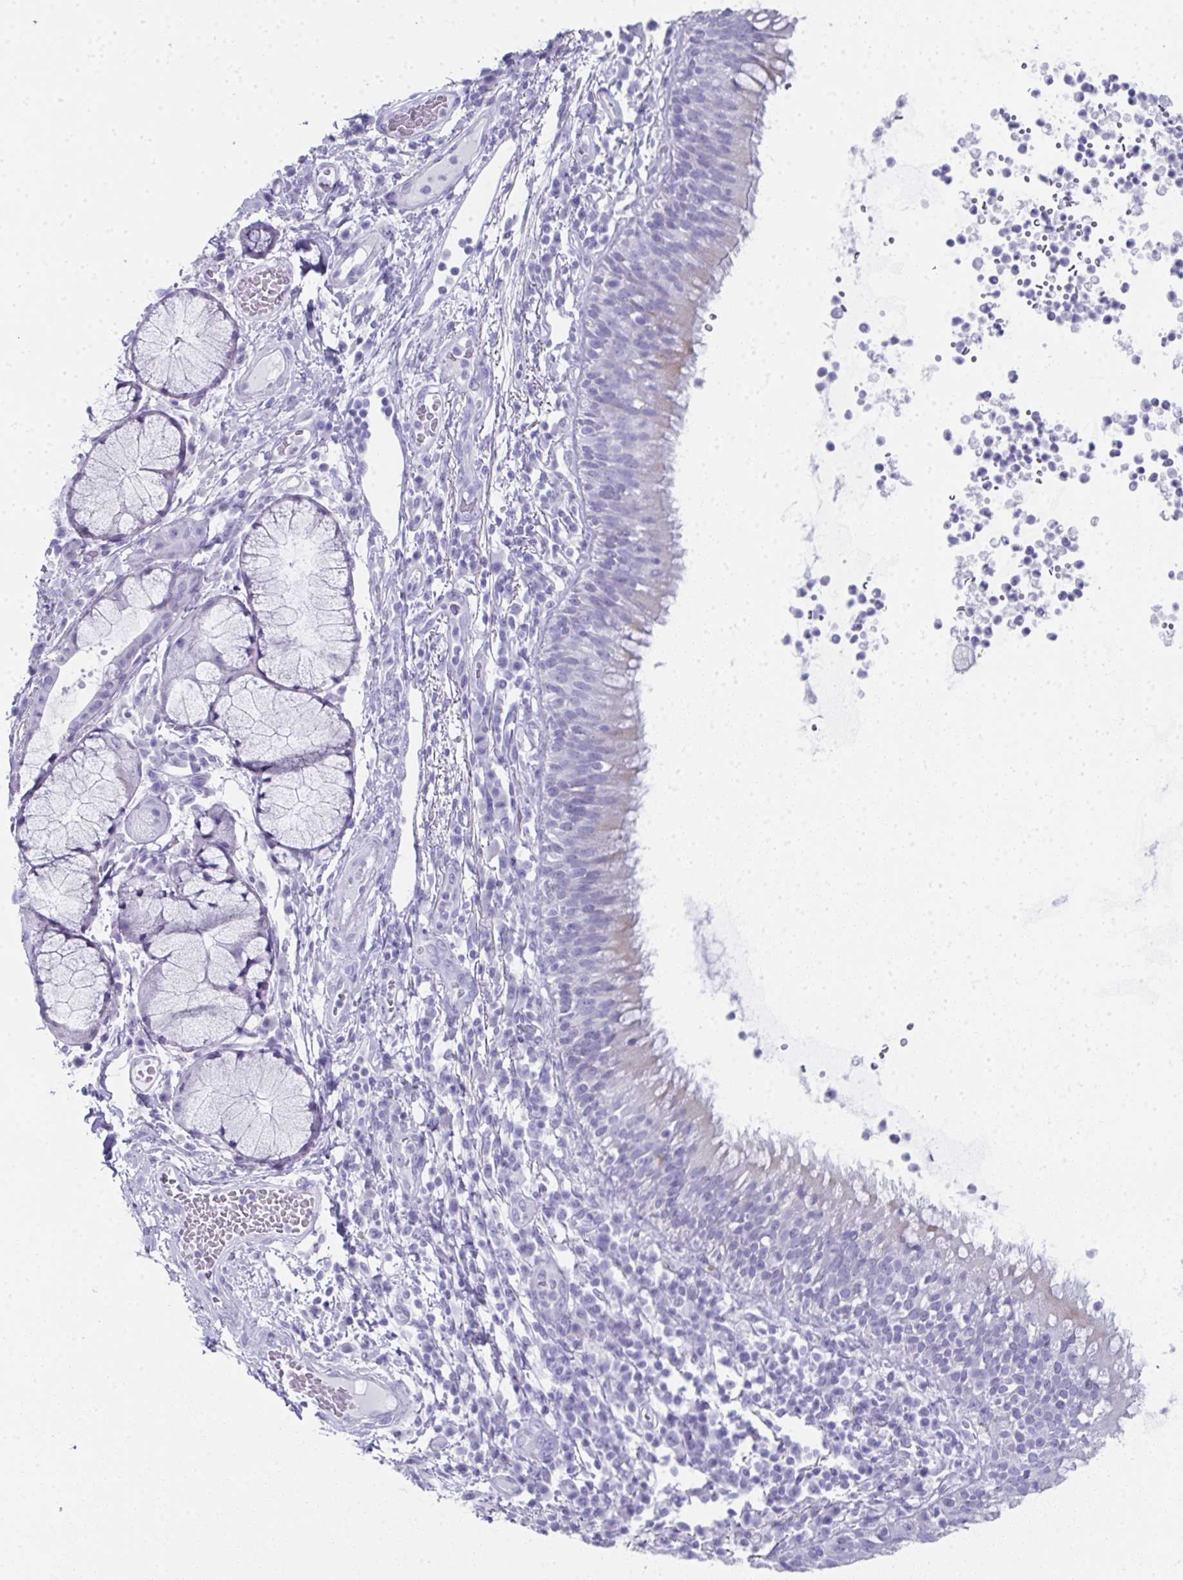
{"staining": {"intensity": "weak", "quantity": "25%-75%", "location": "cytoplasmic/membranous"}, "tissue": "bronchus", "cell_type": "Respiratory epithelial cells", "image_type": "normal", "snomed": [{"axis": "morphology", "description": "Normal tissue, NOS"}, {"axis": "topography", "description": "Cartilage tissue"}, {"axis": "topography", "description": "Bronchus"}], "caption": "Protein analysis of benign bronchus displays weak cytoplasmic/membranous staining in about 25%-75% of respiratory epithelial cells. The staining was performed using DAB (3,3'-diaminobenzidine), with brown indicating positive protein expression. Nuclei are stained blue with hematoxylin.", "gene": "SYCP1", "patient": {"sex": "male", "age": 56}}